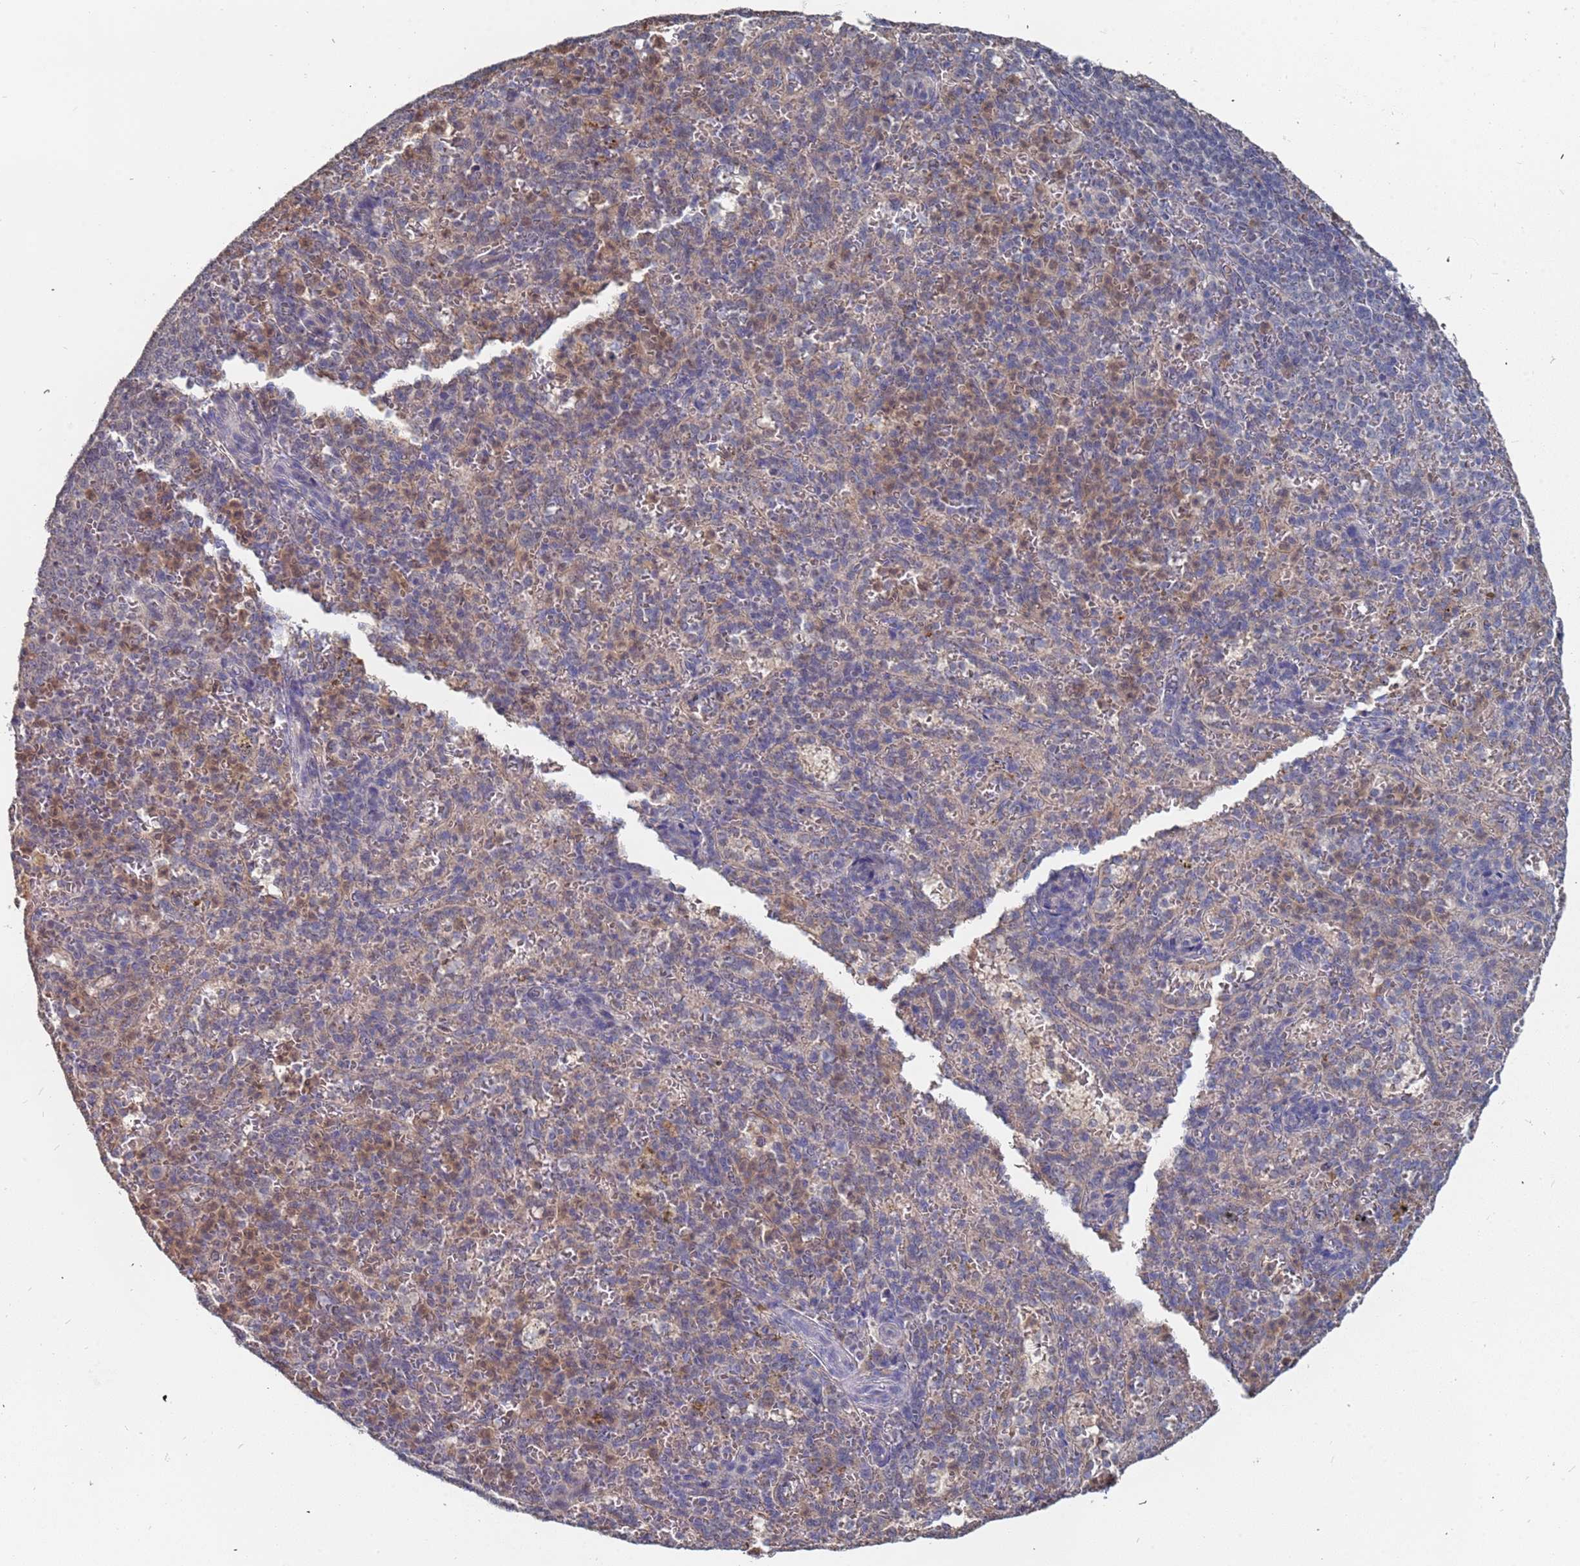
{"staining": {"intensity": "weak", "quantity": "<25%", "location": "cytoplasmic/membranous"}, "tissue": "spleen", "cell_type": "Cells in red pulp", "image_type": "normal", "snomed": [{"axis": "morphology", "description": "Normal tissue, NOS"}, {"axis": "topography", "description": "Spleen"}], "caption": "High power microscopy image of an IHC image of unremarkable spleen, revealing no significant expression in cells in red pulp. (Brightfield microscopy of DAB immunohistochemistry (IHC) at high magnification).", "gene": "TCEANC2", "patient": {"sex": "female", "age": 21}}